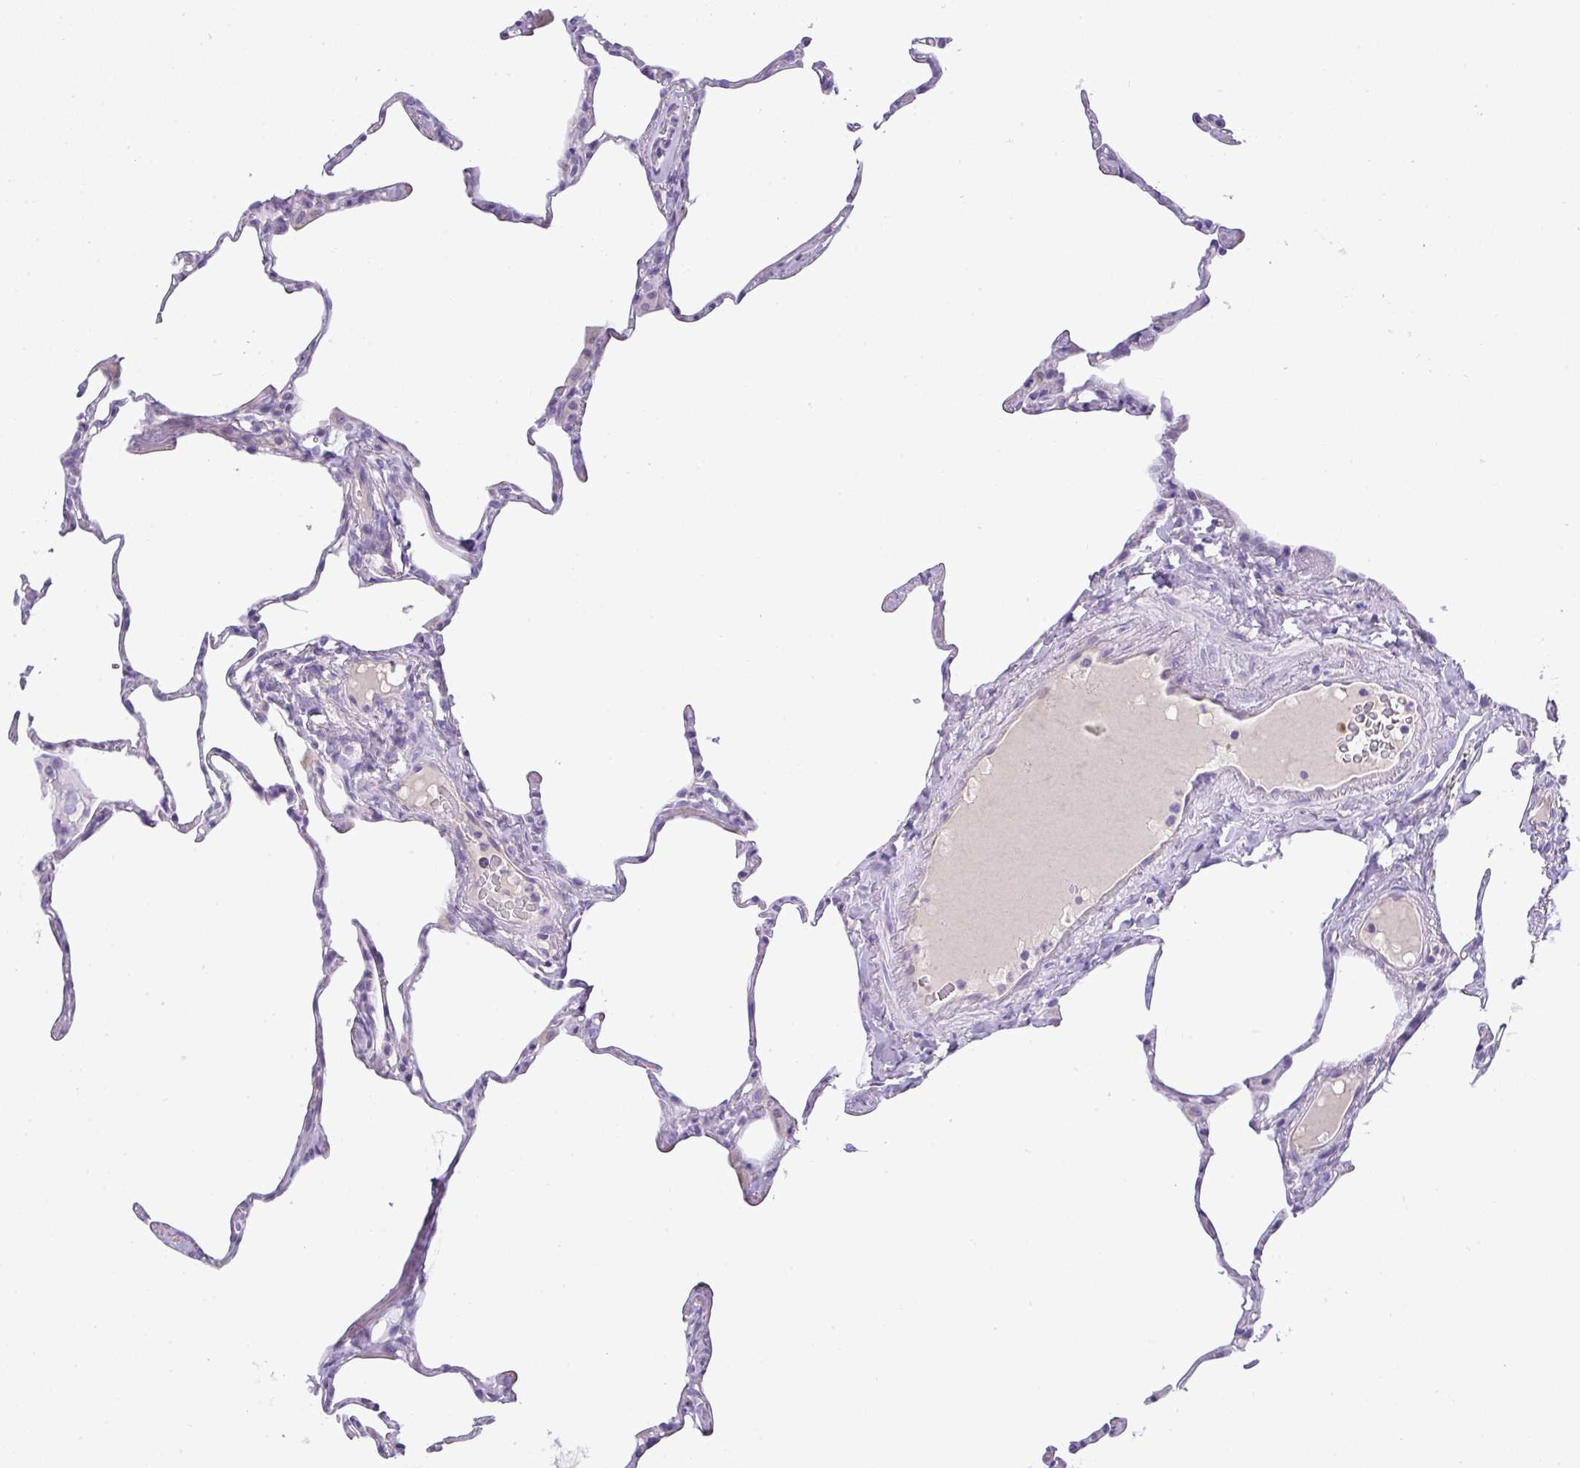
{"staining": {"intensity": "negative", "quantity": "none", "location": "none"}, "tissue": "lung", "cell_type": "Alveolar cells", "image_type": "normal", "snomed": [{"axis": "morphology", "description": "Normal tissue, NOS"}, {"axis": "topography", "description": "Lung"}], "caption": "Alveolar cells show no significant protein positivity in benign lung.", "gene": "ENSG00000273748", "patient": {"sex": "male", "age": 65}}